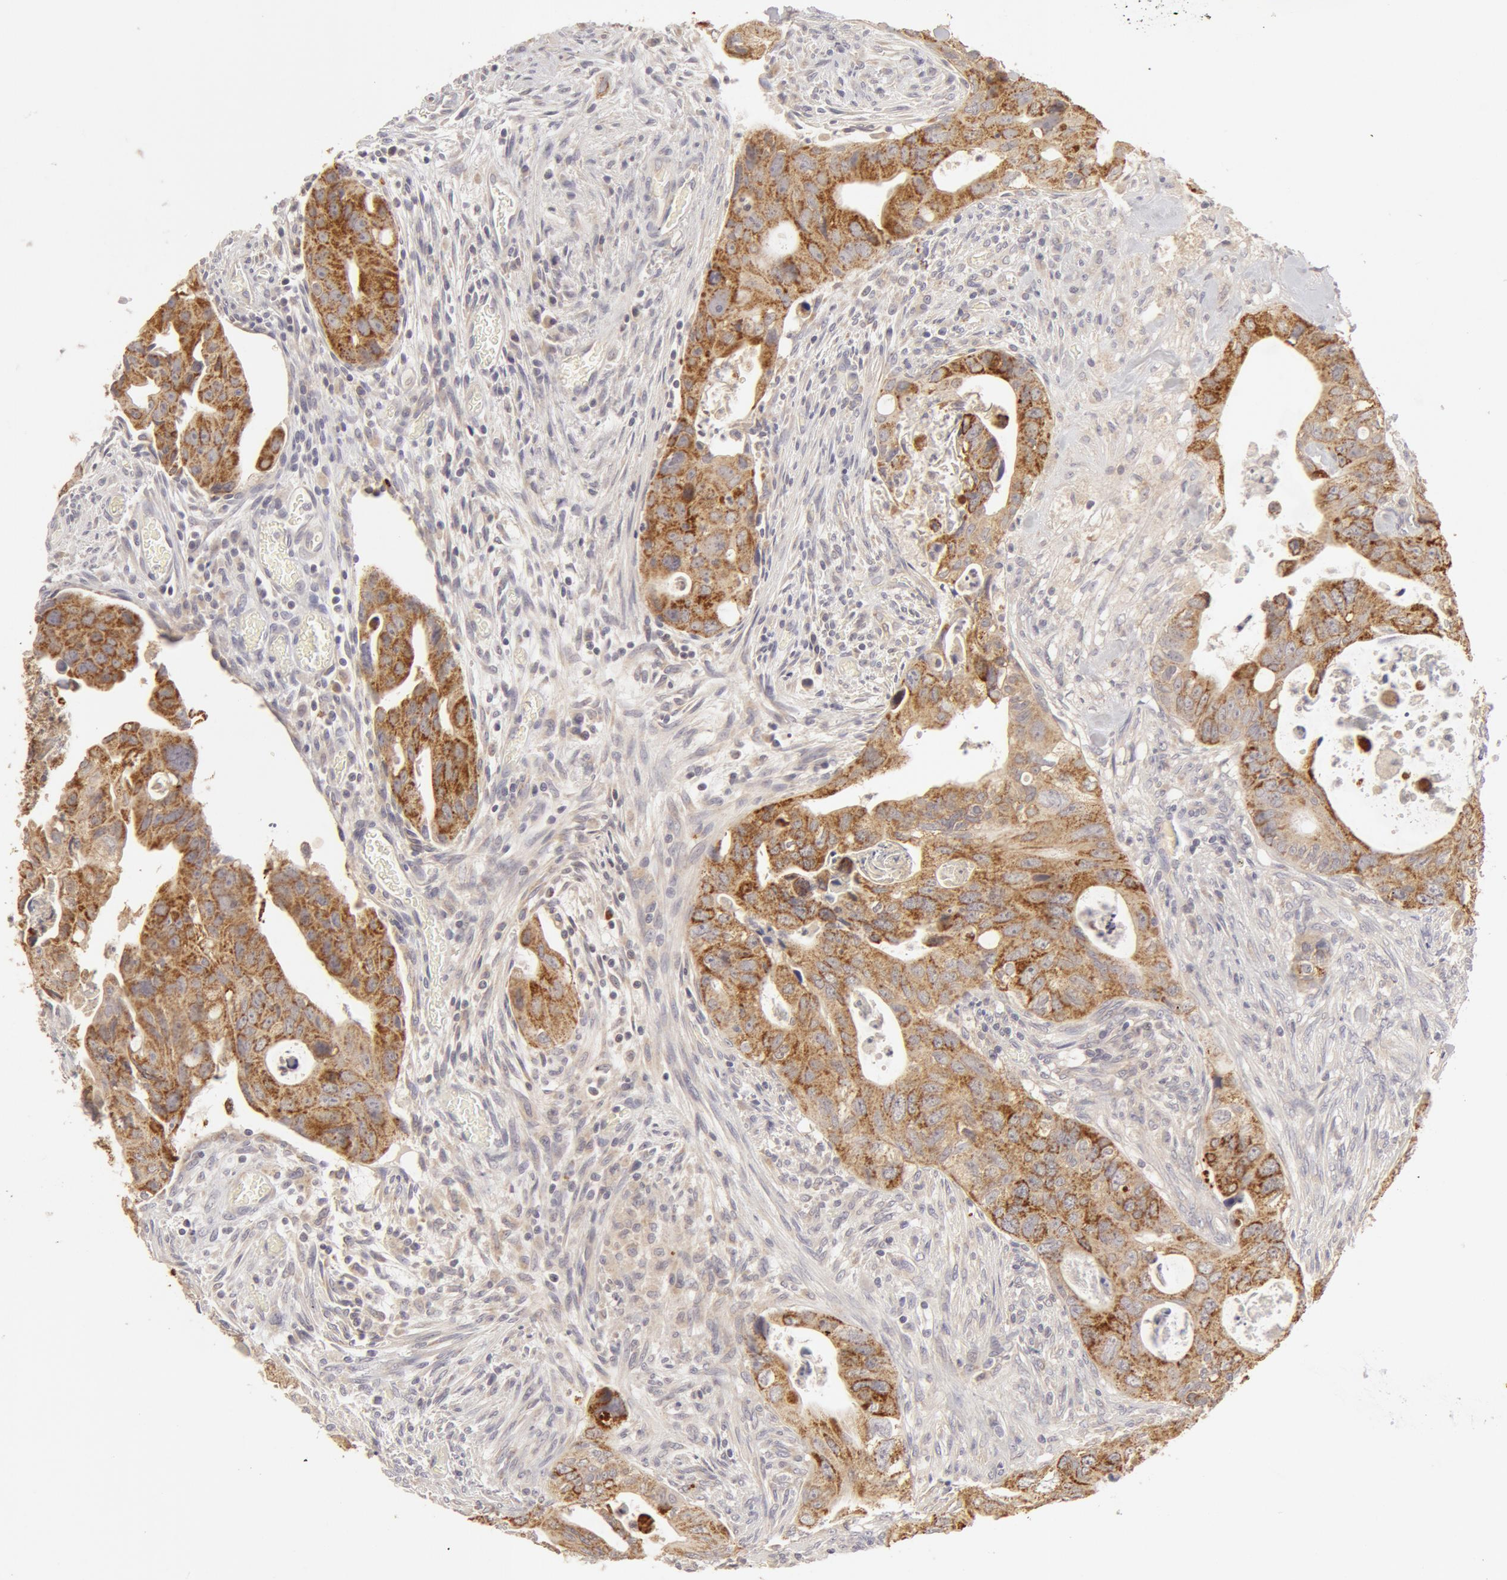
{"staining": {"intensity": "moderate", "quantity": ">75%", "location": "cytoplasmic/membranous"}, "tissue": "colorectal cancer", "cell_type": "Tumor cells", "image_type": "cancer", "snomed": [{"axis": "morphology", "description": "Adenocarcinoma, NOS"}, {"axis": "topography", "description": "Rectum"}], "caption": "This micrograph demonstrates immunohistochemistry staining of human colorectal cancer (adenocarcinoma), with medium moderate cytoplasmic/membranous staining in approximately >75% of tumor cells.", "gene": "ADPRH", "patient": {"sex": "female", "age": 57}}